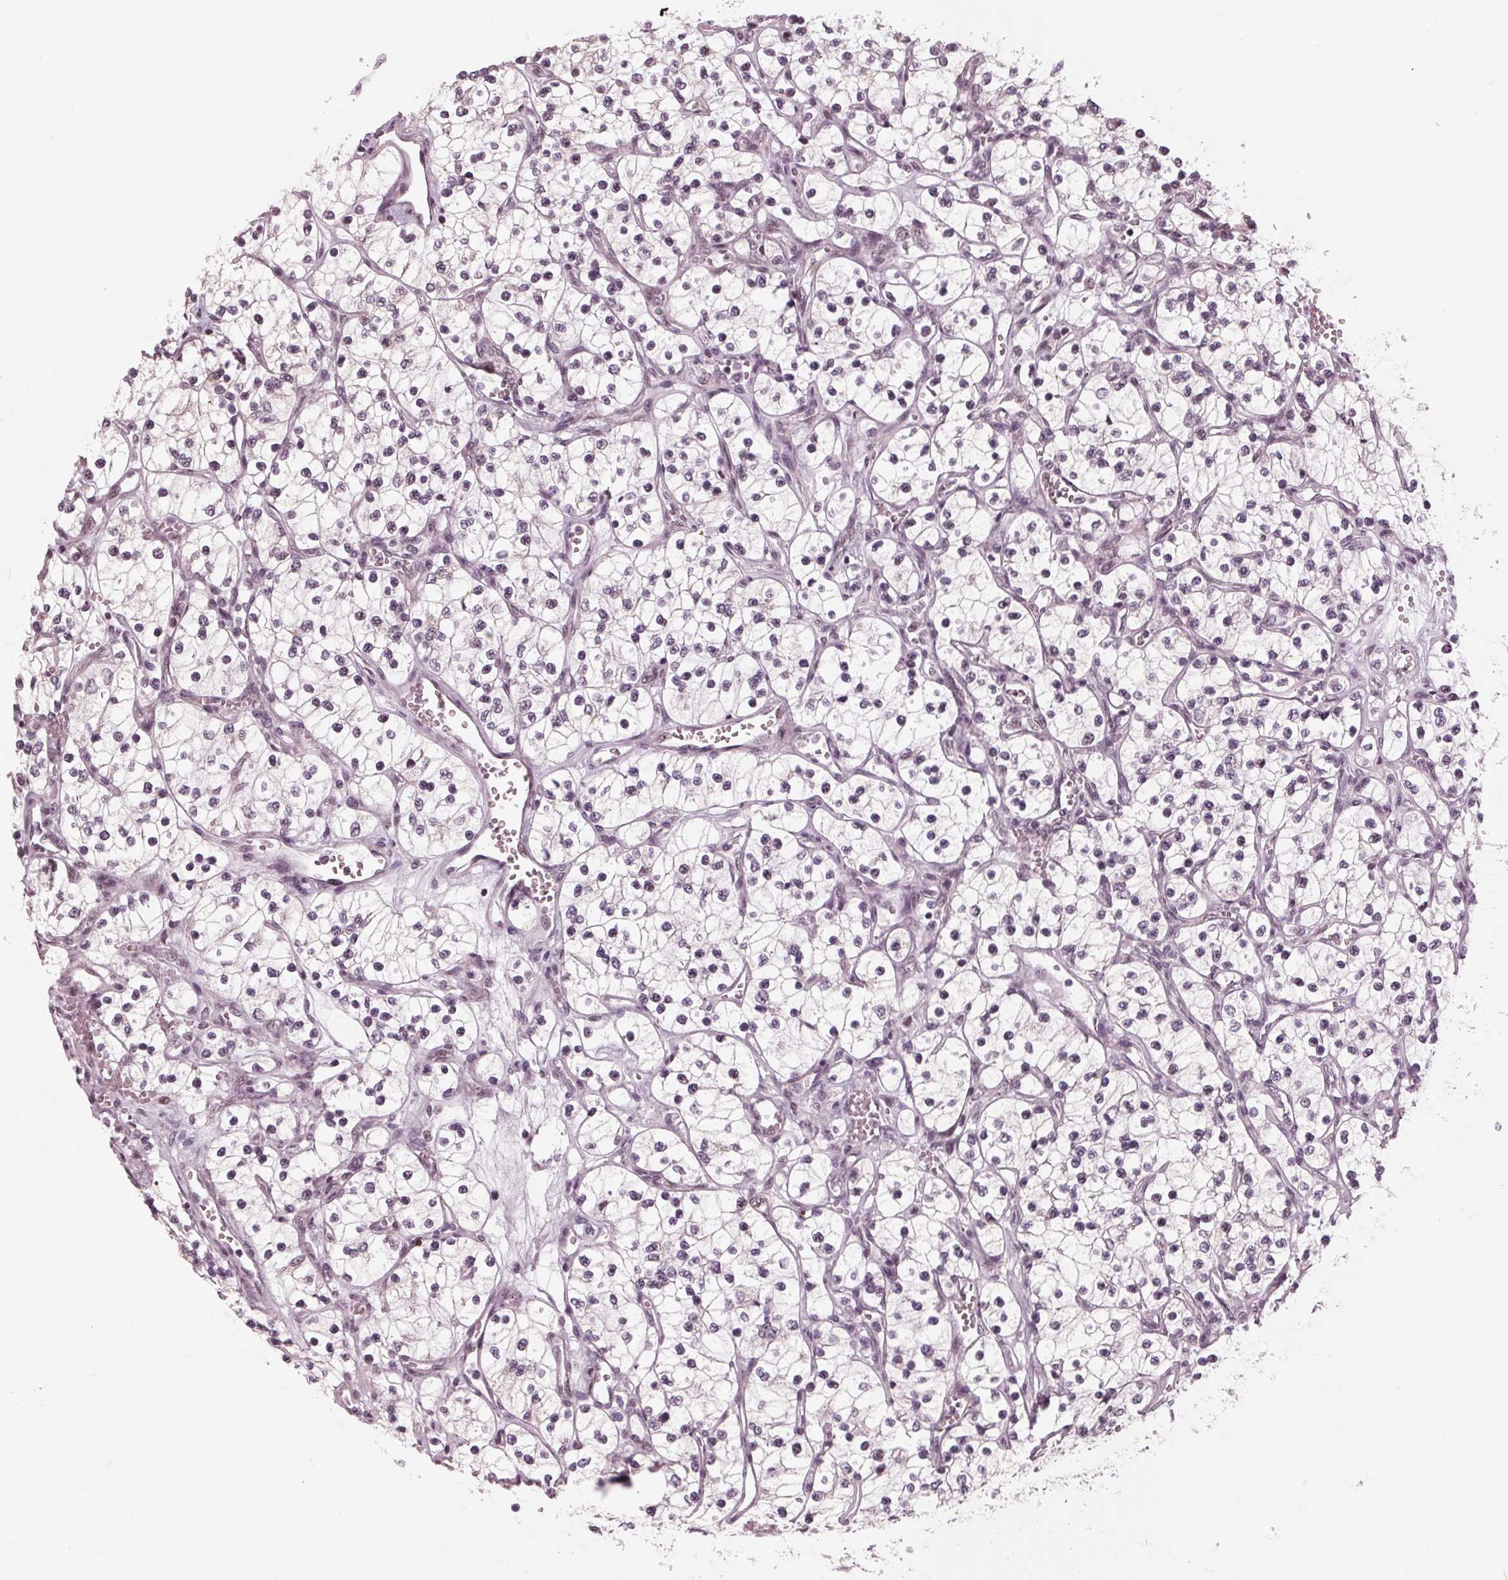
{"staining": {"intensity": "negative", "quantity": "none", "location": "none"}, "tissue": "renal cancer", "cell_type": "Tumor cells", "image_type": "cancer", "snomed": [{"axis": "morphology", "description": "Adenocarcinoma, NOS"}, {"axis": "topography", "description": "Kidney"}], "caption": "An immunohistochemistry image of renal cancer (adenocarcinoma) is shown. There is no staining in tumor cells of renal cancer (adenocarcinoma).", "gene": "ADPRHL1", "patient": {"sex": "female", "age": 69}}